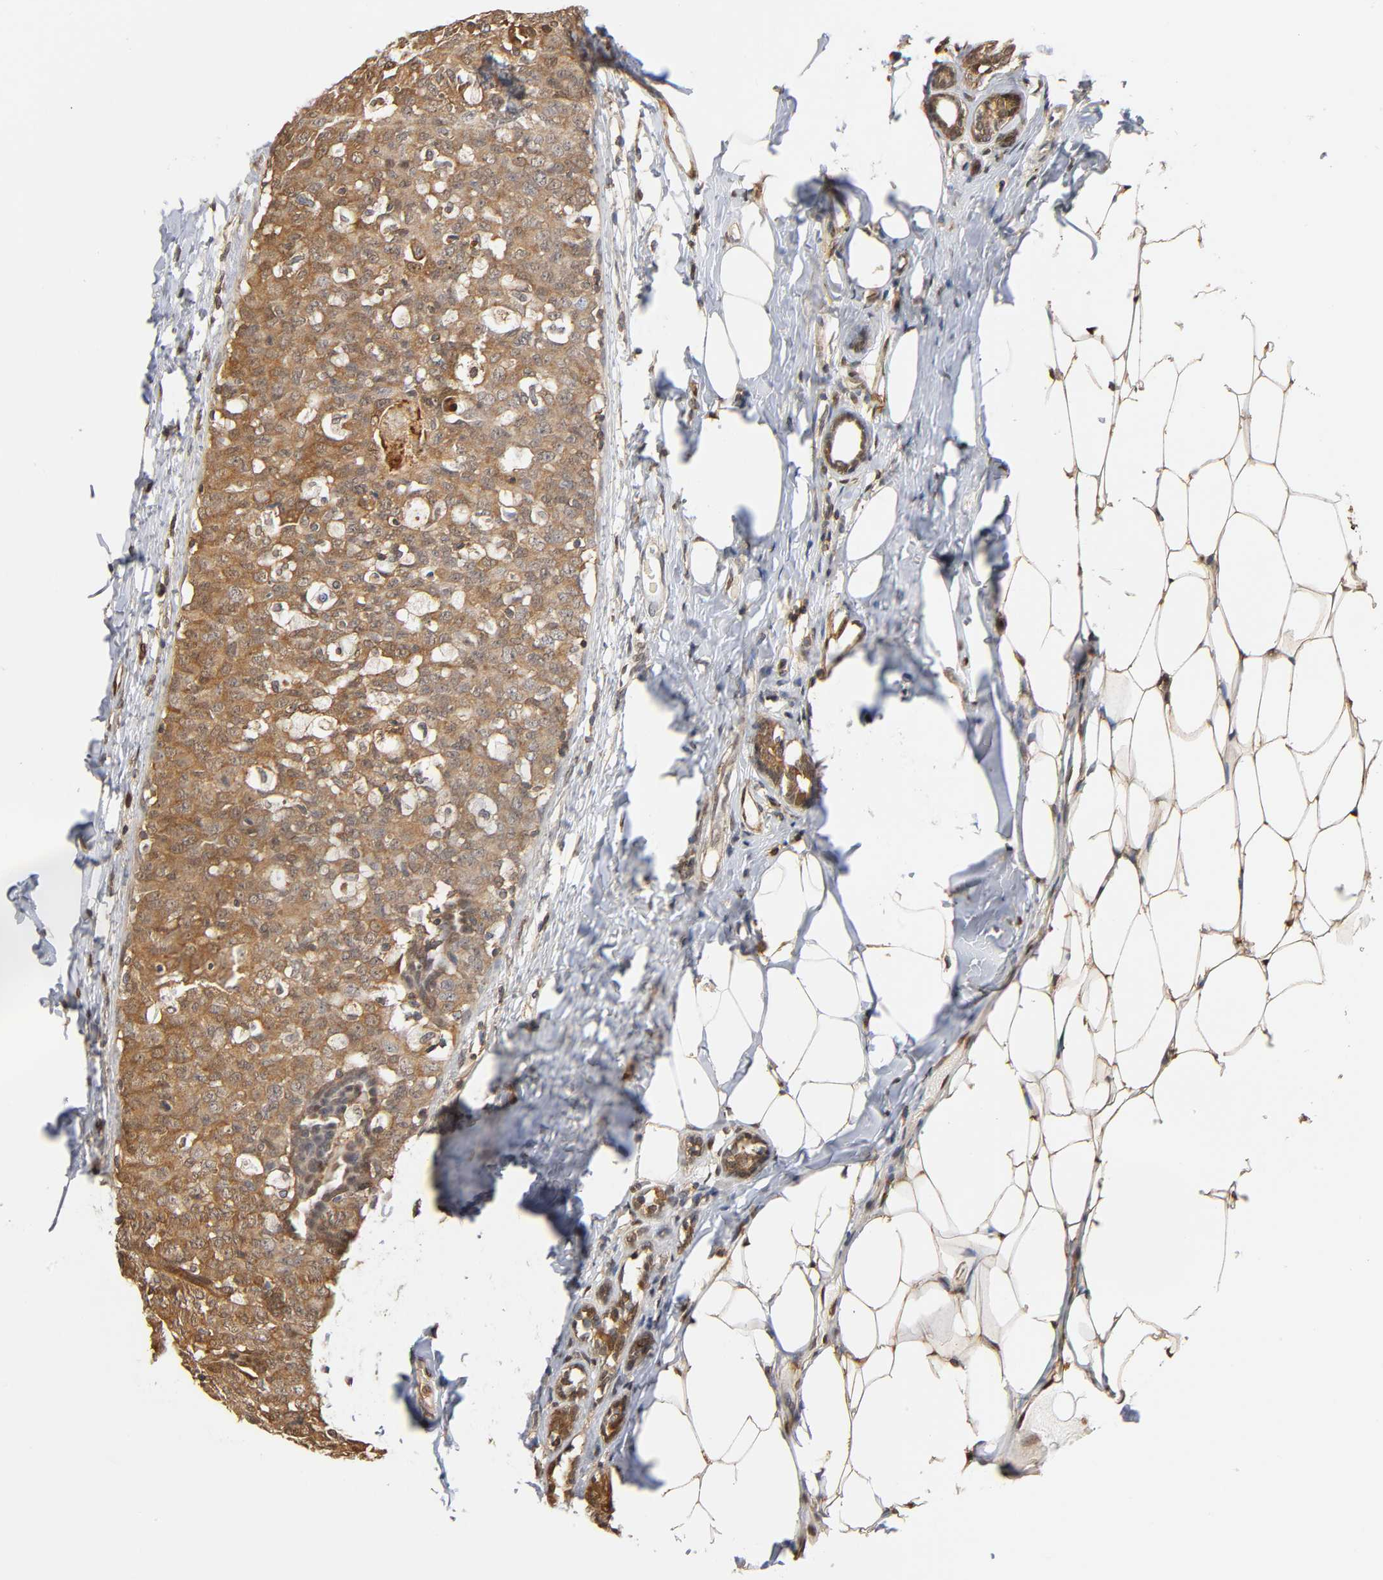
{"staining": {"intensity": "moderate", "quantity": ">75%", "location": "cytoplasmic/membranous"}, "tissue": "breast cancer", "cell_type": "Tumor cells", "image_type": "cancer", "snomed": [{"axis": "morphology", "description": "Duct carcinoma"}, {"axis": "topography", "description": "Breast"}], "caption": "The photomicrograph demonstrates a brown stain indicating the presence of a protein in the cytoplasmic/membranous of tumor cells in infiltrating ductal carcinoma (breast). The protein is shown in brown color, while the nuclei are stained blue.", "gene": "ANXA11", "patient": {"sex": "female", "age": 40}}